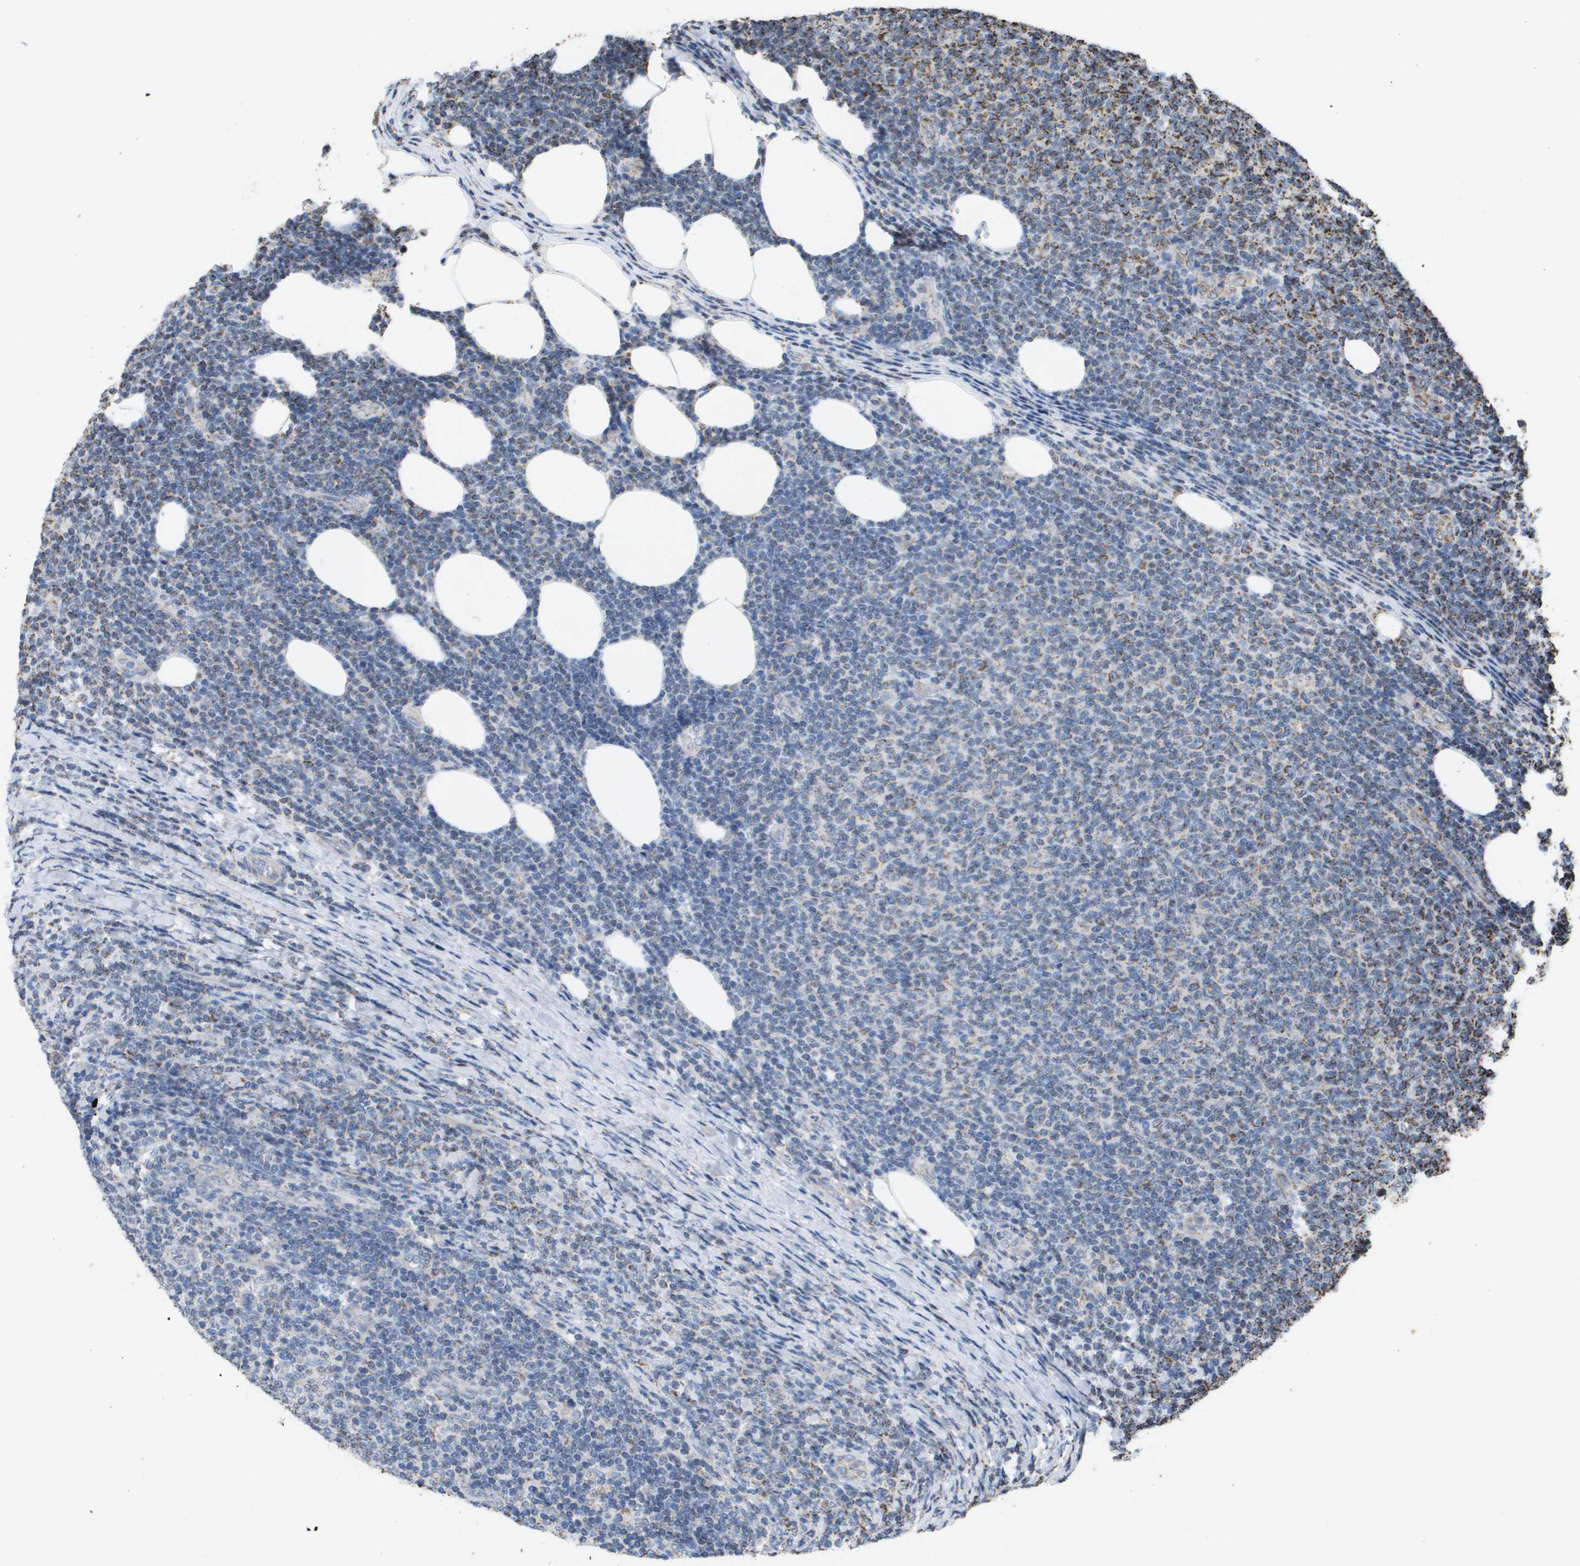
{"staining": {"intensity": "moderate", "quantity": "25%-75%", "location": "cytoplasmic/membranous"}, "tissue": "lymphoma", "cell_type": "Tumor cells", "image_type": "cancer", "snomed": [{"axis": "morphology", "description": "Malignant lymphoma, non-Hodgkin's type, Low grade"}, {"axis": "topography", "description": "Lymph node"}], "caption": "This image shows immunohistochemistry (IHC) staining of human low-grade malignant lymphoma, non-Hodgkin's type, with medium moderate cytoplasmic/membranous positivity in approximately 25%-75% of tumor cells.", "gene": "HSPE1", "patient": {"sex": "male", "age": 66}}